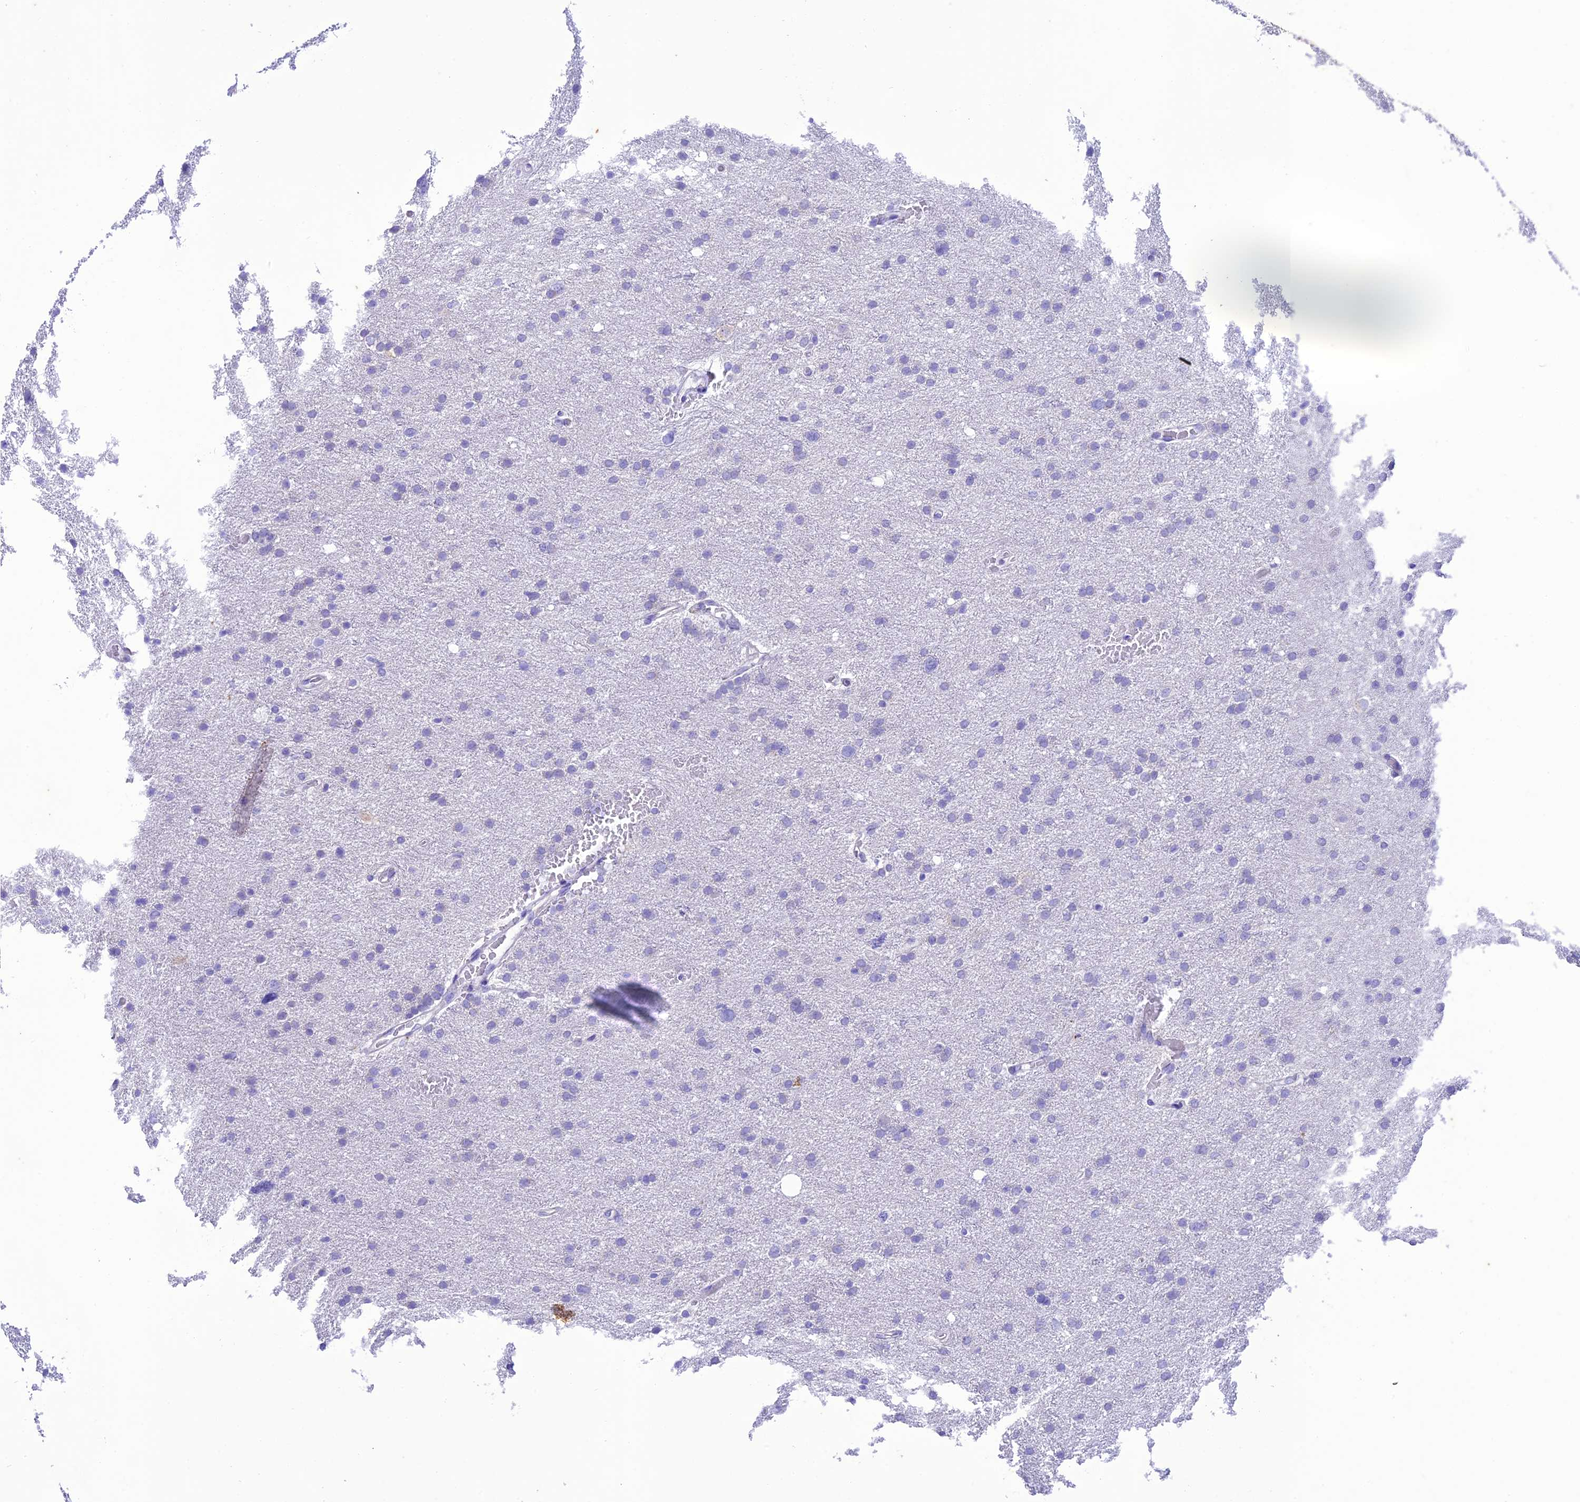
{"staining": {"intensity": "negative", "quantity": "none", "location": "none"}, "tissue": "glioma", "cell_type": "Tumor cells", "image_type": "cancer", "snomed": [{"axis": "morphology", "description": "Glioma, malignant, High grade"}, {"axis": "topography", "description": "Cerebral cortex"}], "caption": "This is an immunohistochemistry (IHC) micrograph of high-grade glioma (malignant). There is no staining in tumor cells.", "gene": "VPS52", "patient": {"sex": "female", "age": 36}}